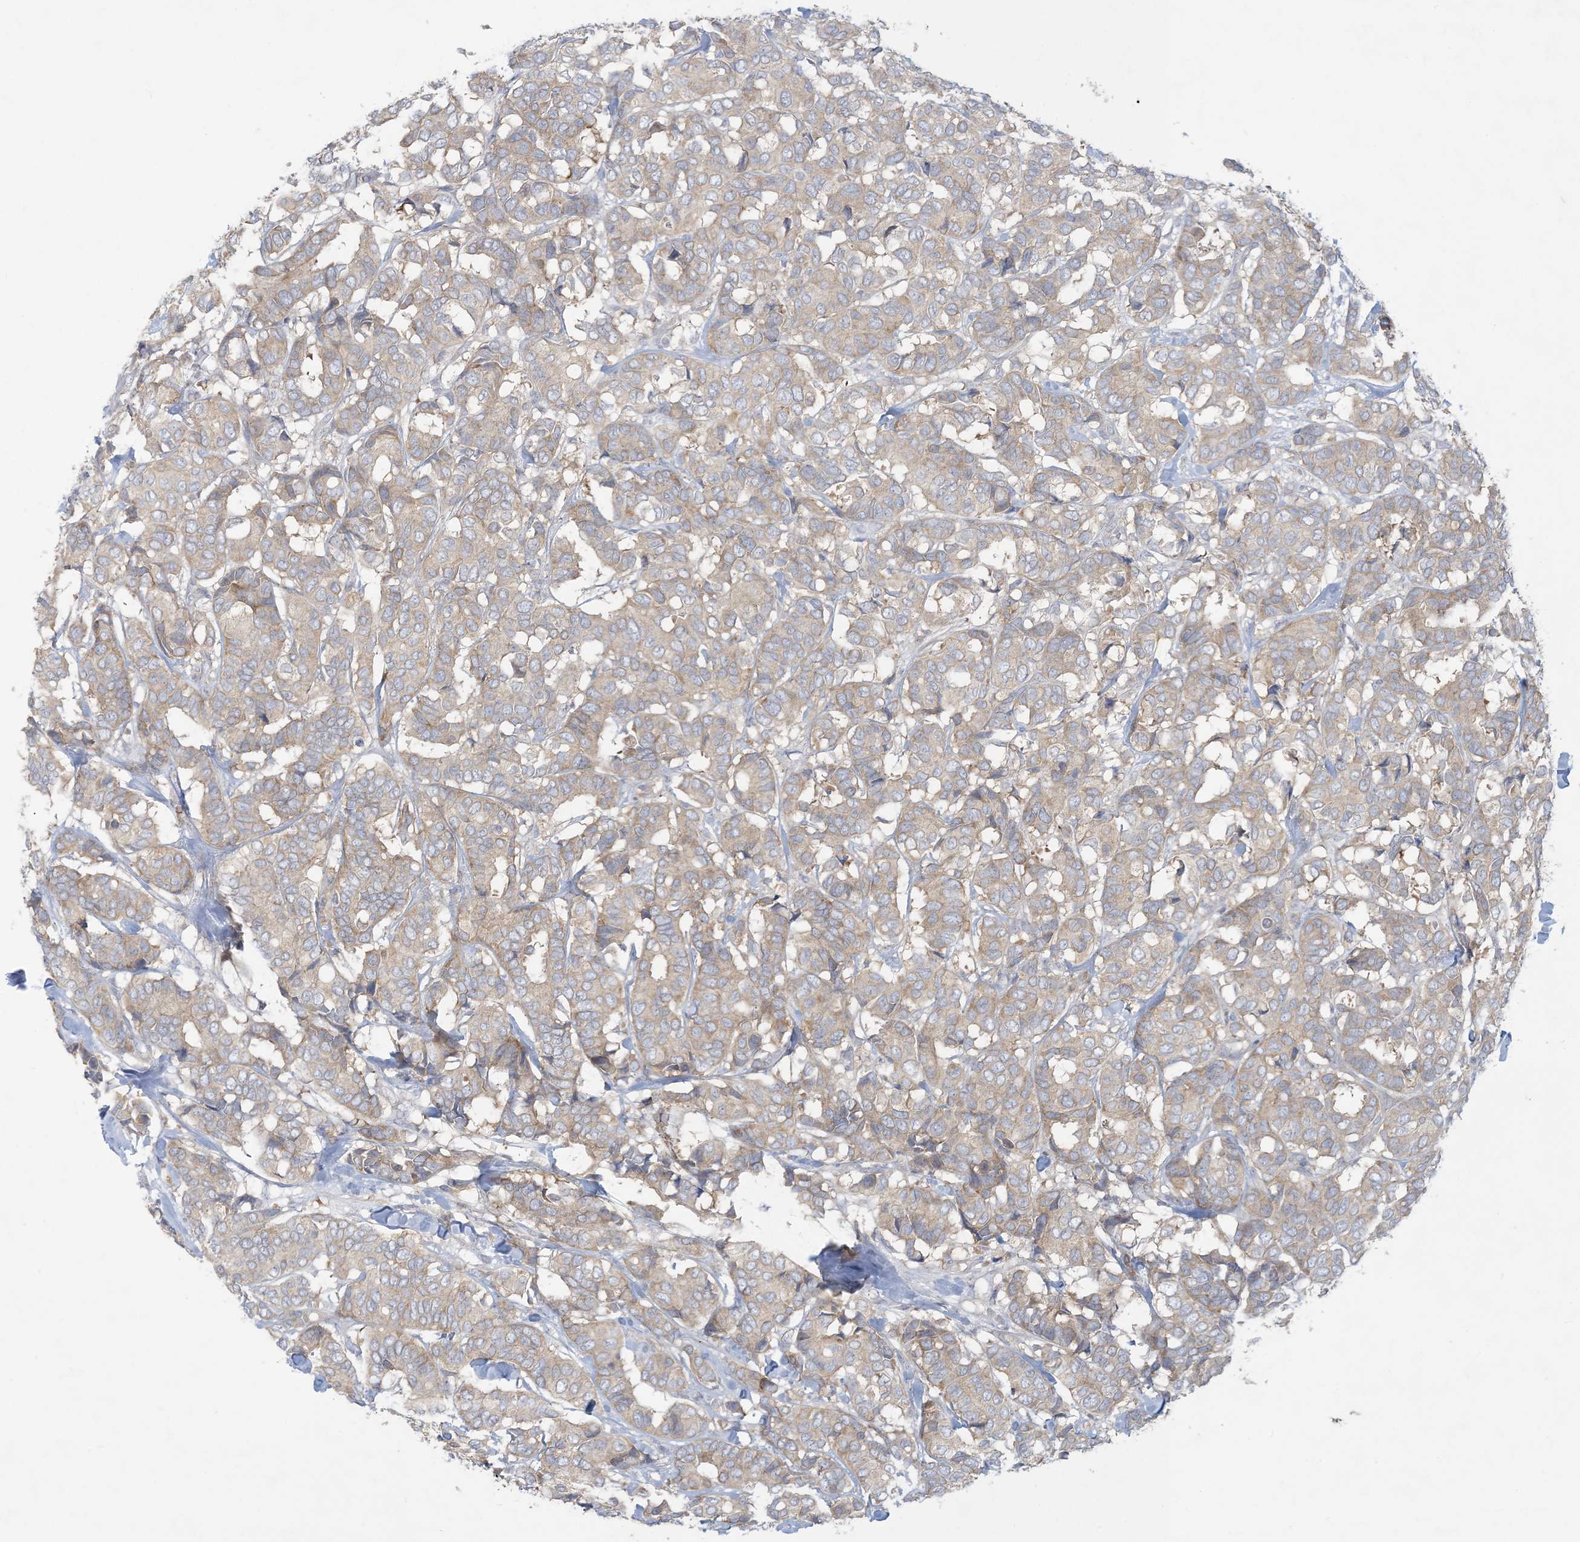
{"staining": {"intensity": "weak", "quantity": ">75%", "location": "cytoplasmic/membranous"}, "tissue": "breast cancer", "cell_type": "Tumor cells", "image_type": "cancer", "snomed": [{"axis": "morphology", "description": "Duct carcinoma"}, {"axis": "topography", "description": "Breast"}], "caption": "Immunohistochemical staining of breast cancer (infiltrating ductal carcinoma) demonstrates low levels of weak cytoplasmic/membranous protein staining in about >75% of tumor cells.", "gene": "KIF3A", "patient": {"sex": "female", "age": 87}}